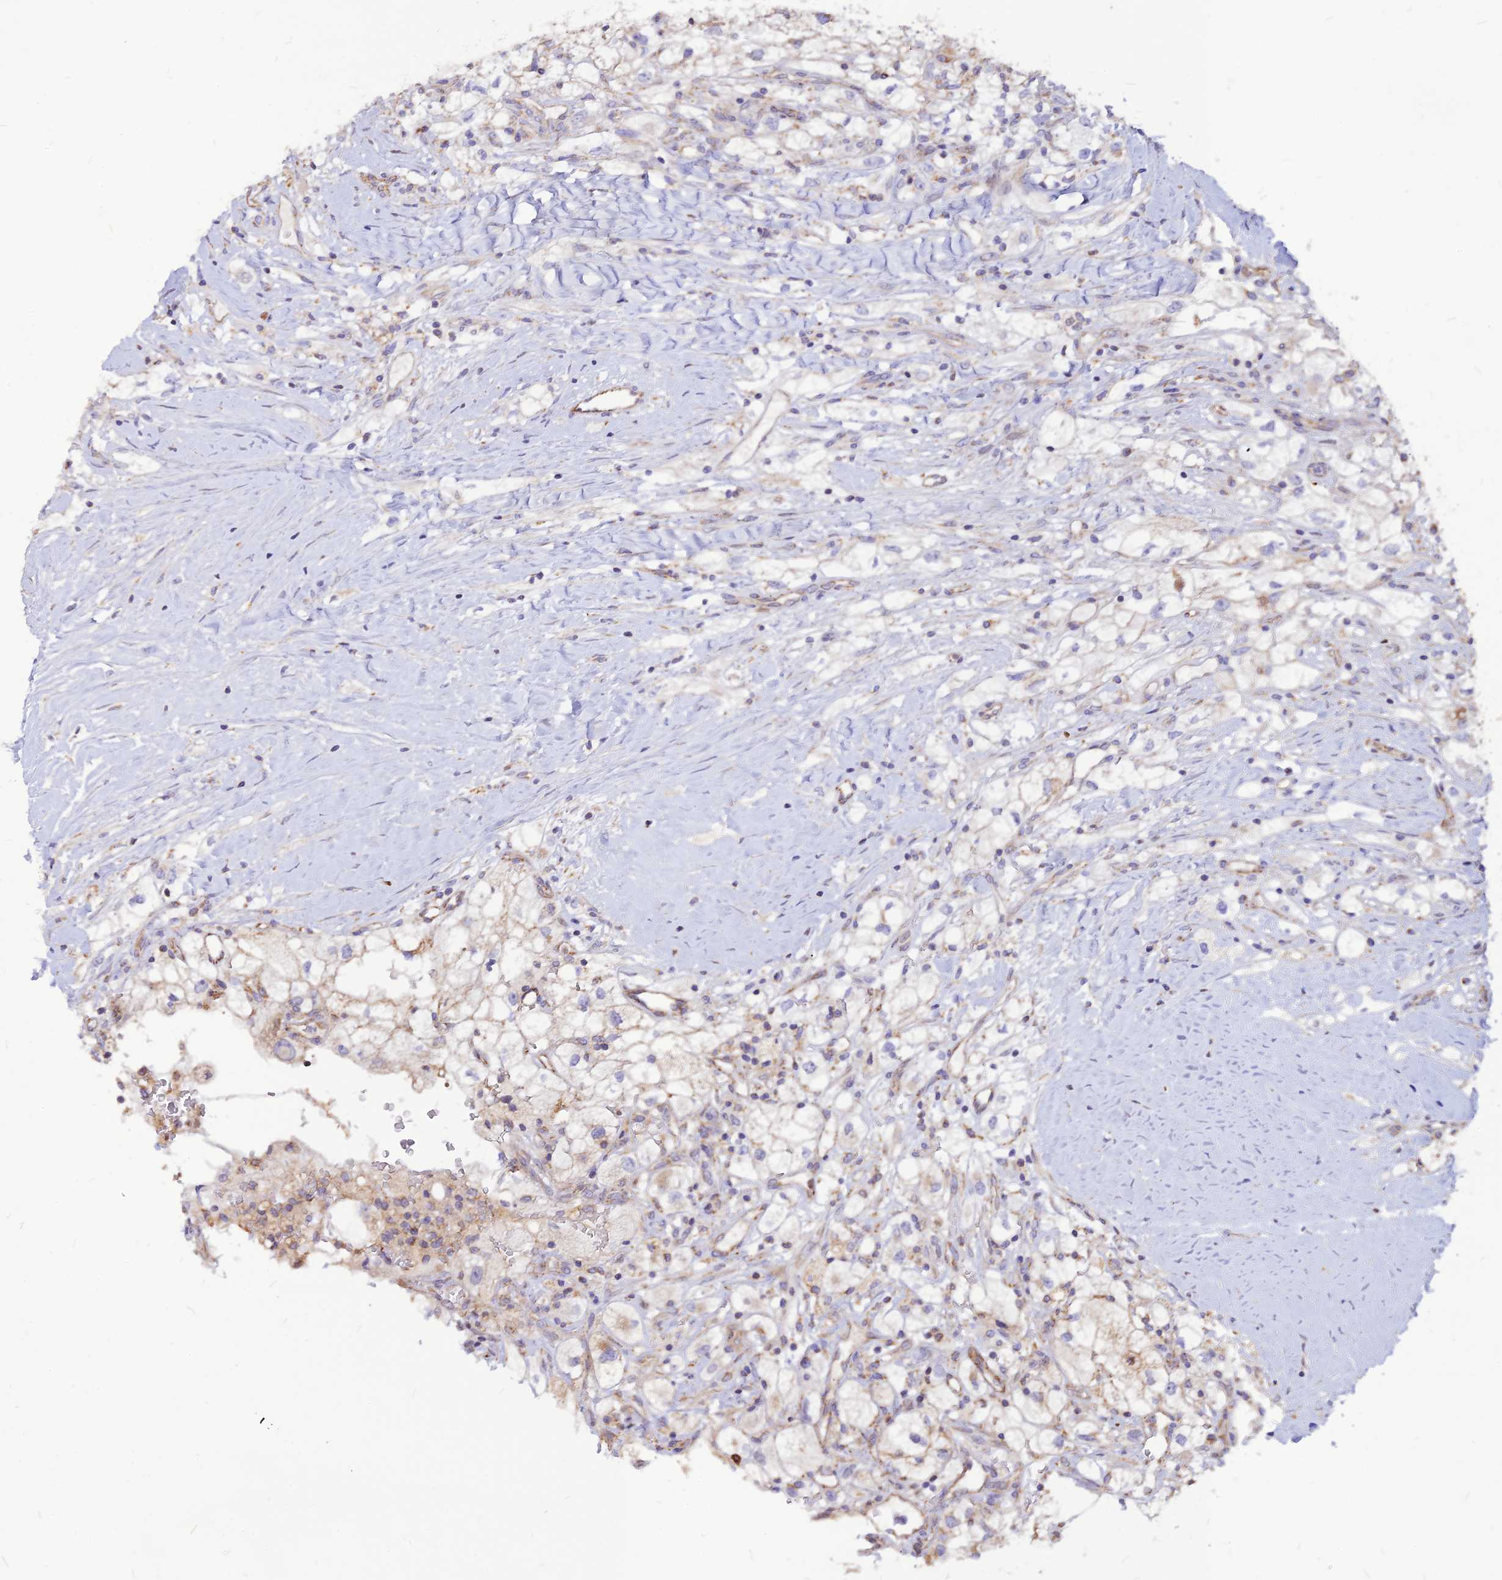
{"staining": {"intensity": "weak", "quantity": "<25%", "location": "cytoplasmic/membranous"}, "tissue": "renal cancer", "cell_type": "Tumor cells", "image_type": "cancer", "snomed": [{"axis": "morphology", "description": "Adenocarcinoma, NOS"}, {"axis": "topography", "description": "Kidney"}], "caption": "This is an immunohistochemistry (IHC) micrograph of adenocarcinoma (renal). There is no positivity in tumor cells.", "gene": "ECI1", "patient": {"sex": "male", "age": 59}}